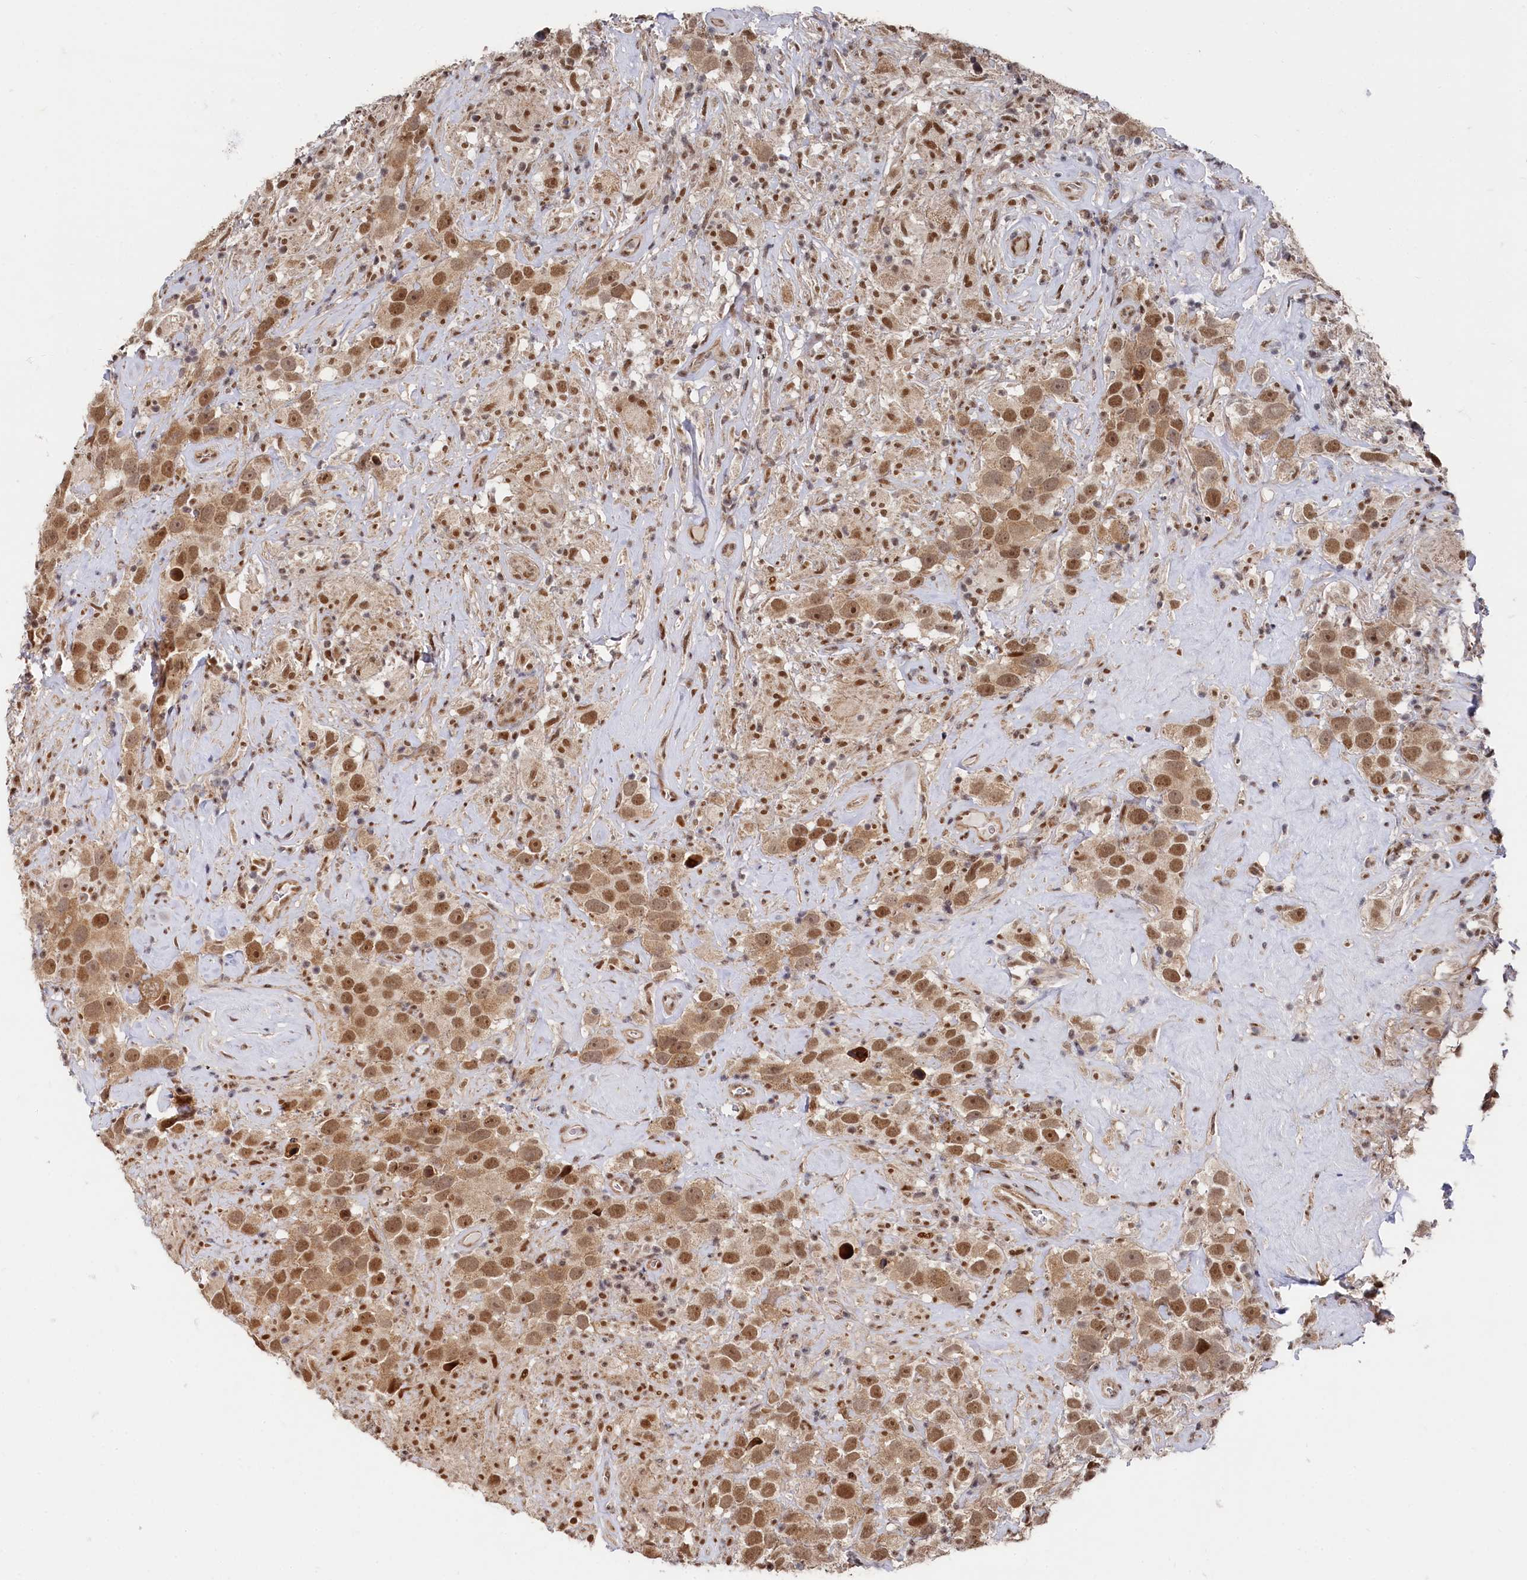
{"staining": {"intensity": "moderate", "quantity": ">75%", "location": "nuclear"}, "tissue": "testis cancer", "cell_type": "Tumor cells", "image_type": "cancer", "snomed": [{"axis": "morphology", "description": "Seminoma, NOS"}, {"axis": "topography", "description": "Testis"}], "caption": "Human testis seminoma stained with a brown dye shows moderate nuclear positive positivity in about >75% of tumor cells.", "gene": "BUB3", "patient": {"sex": "male", "age": 49}}